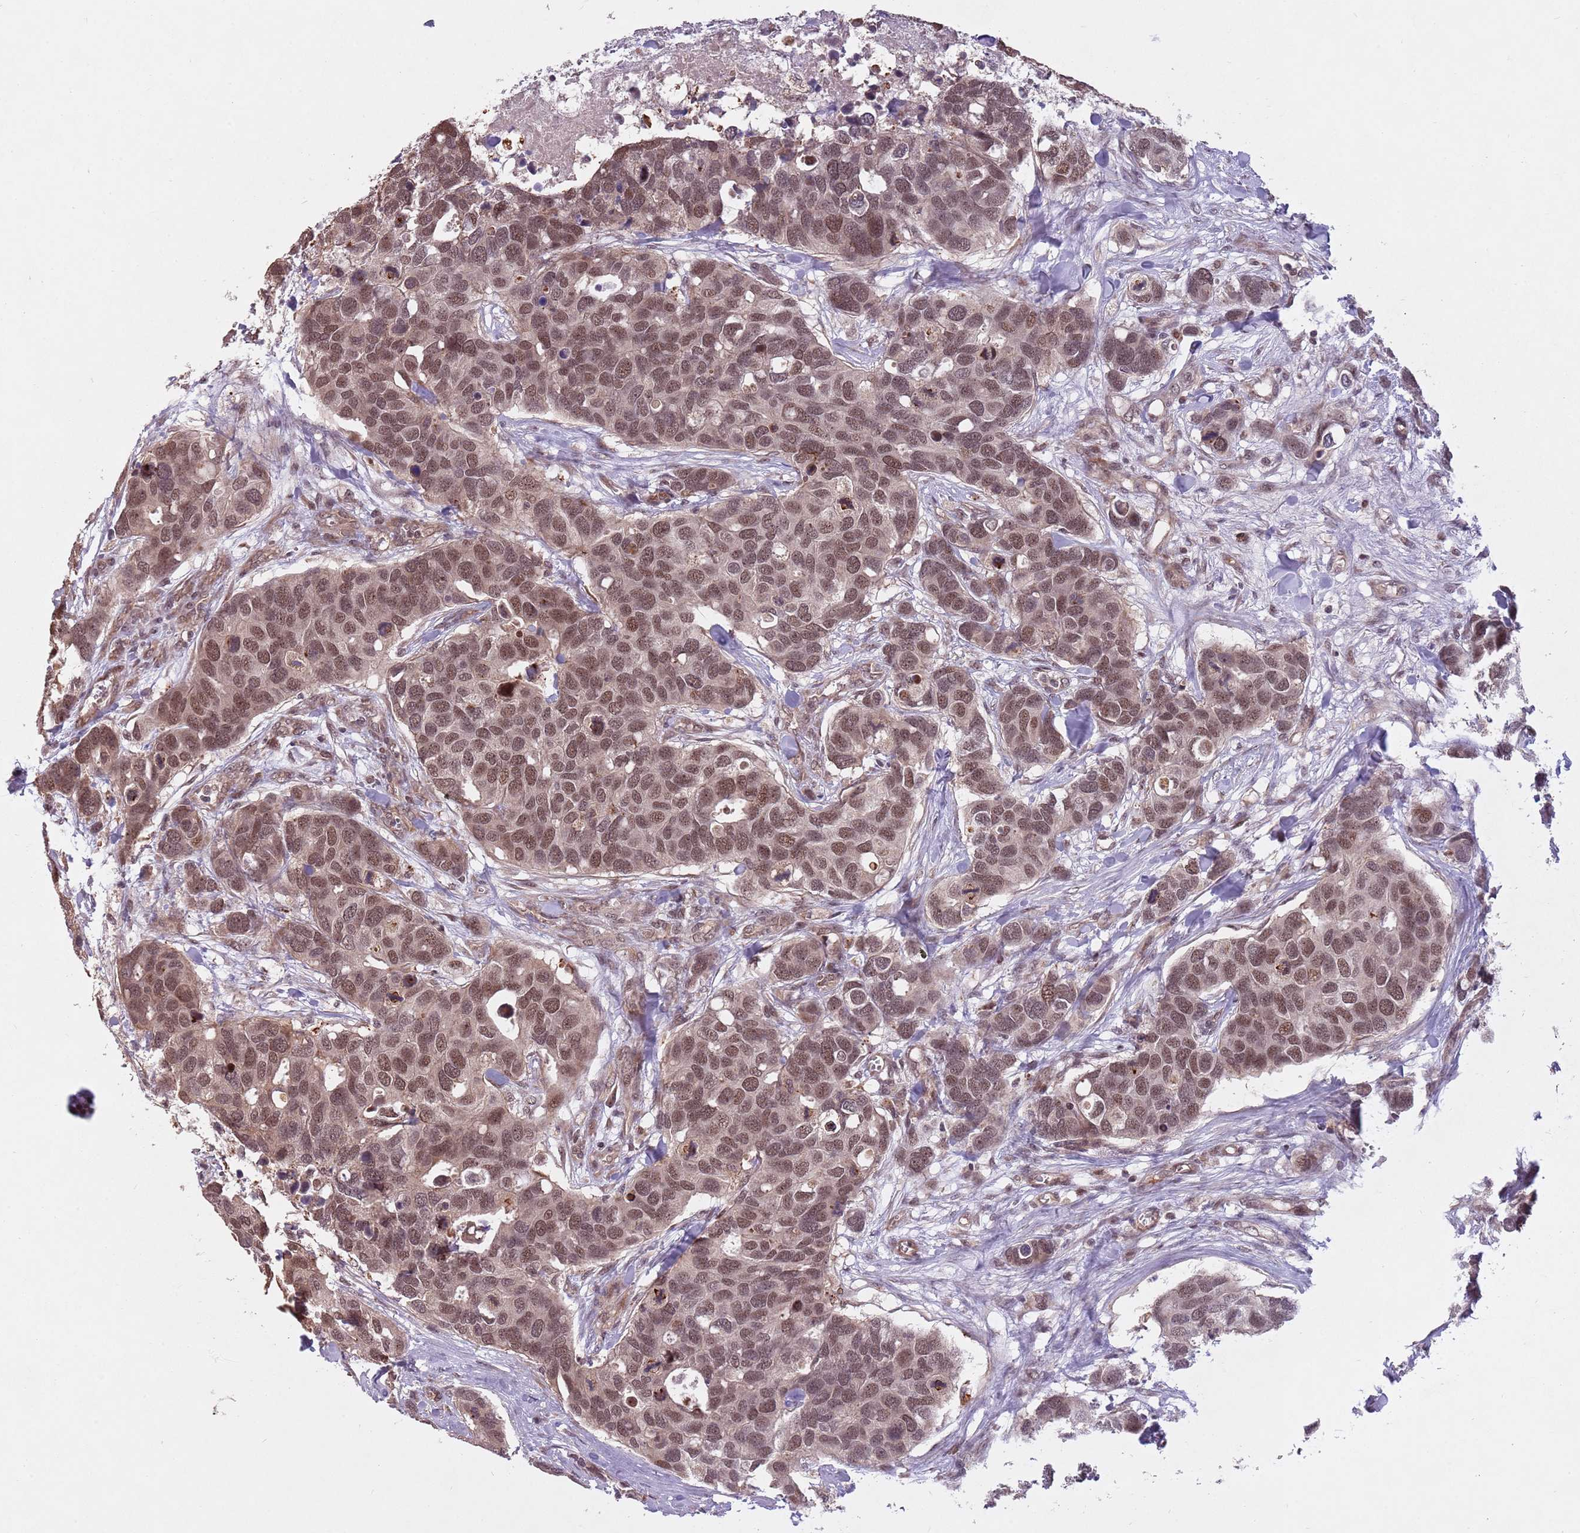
{"staining": {"intensity": "moderate", "quantity": ">75%", "location": "cytoplasmic/membranous,nuclear"}, "tissue": "breast cancer", "cell_type": "Tumor cells", "image_type": "cancer", "snomed": [{"axis": "morphology", "description": "Duct carcinoma"}, {"axis": "topography", "description": "Breast"}], "caption": "Tumor cells reveal medium levels of moderate cytoplasmic/membranous and nuclear staining in approximately >75% of cells in human breast cancer (invasive ductal carcinoma).", "gene": "SUDS3", "patient": {"sex": "female", "age": 83}}